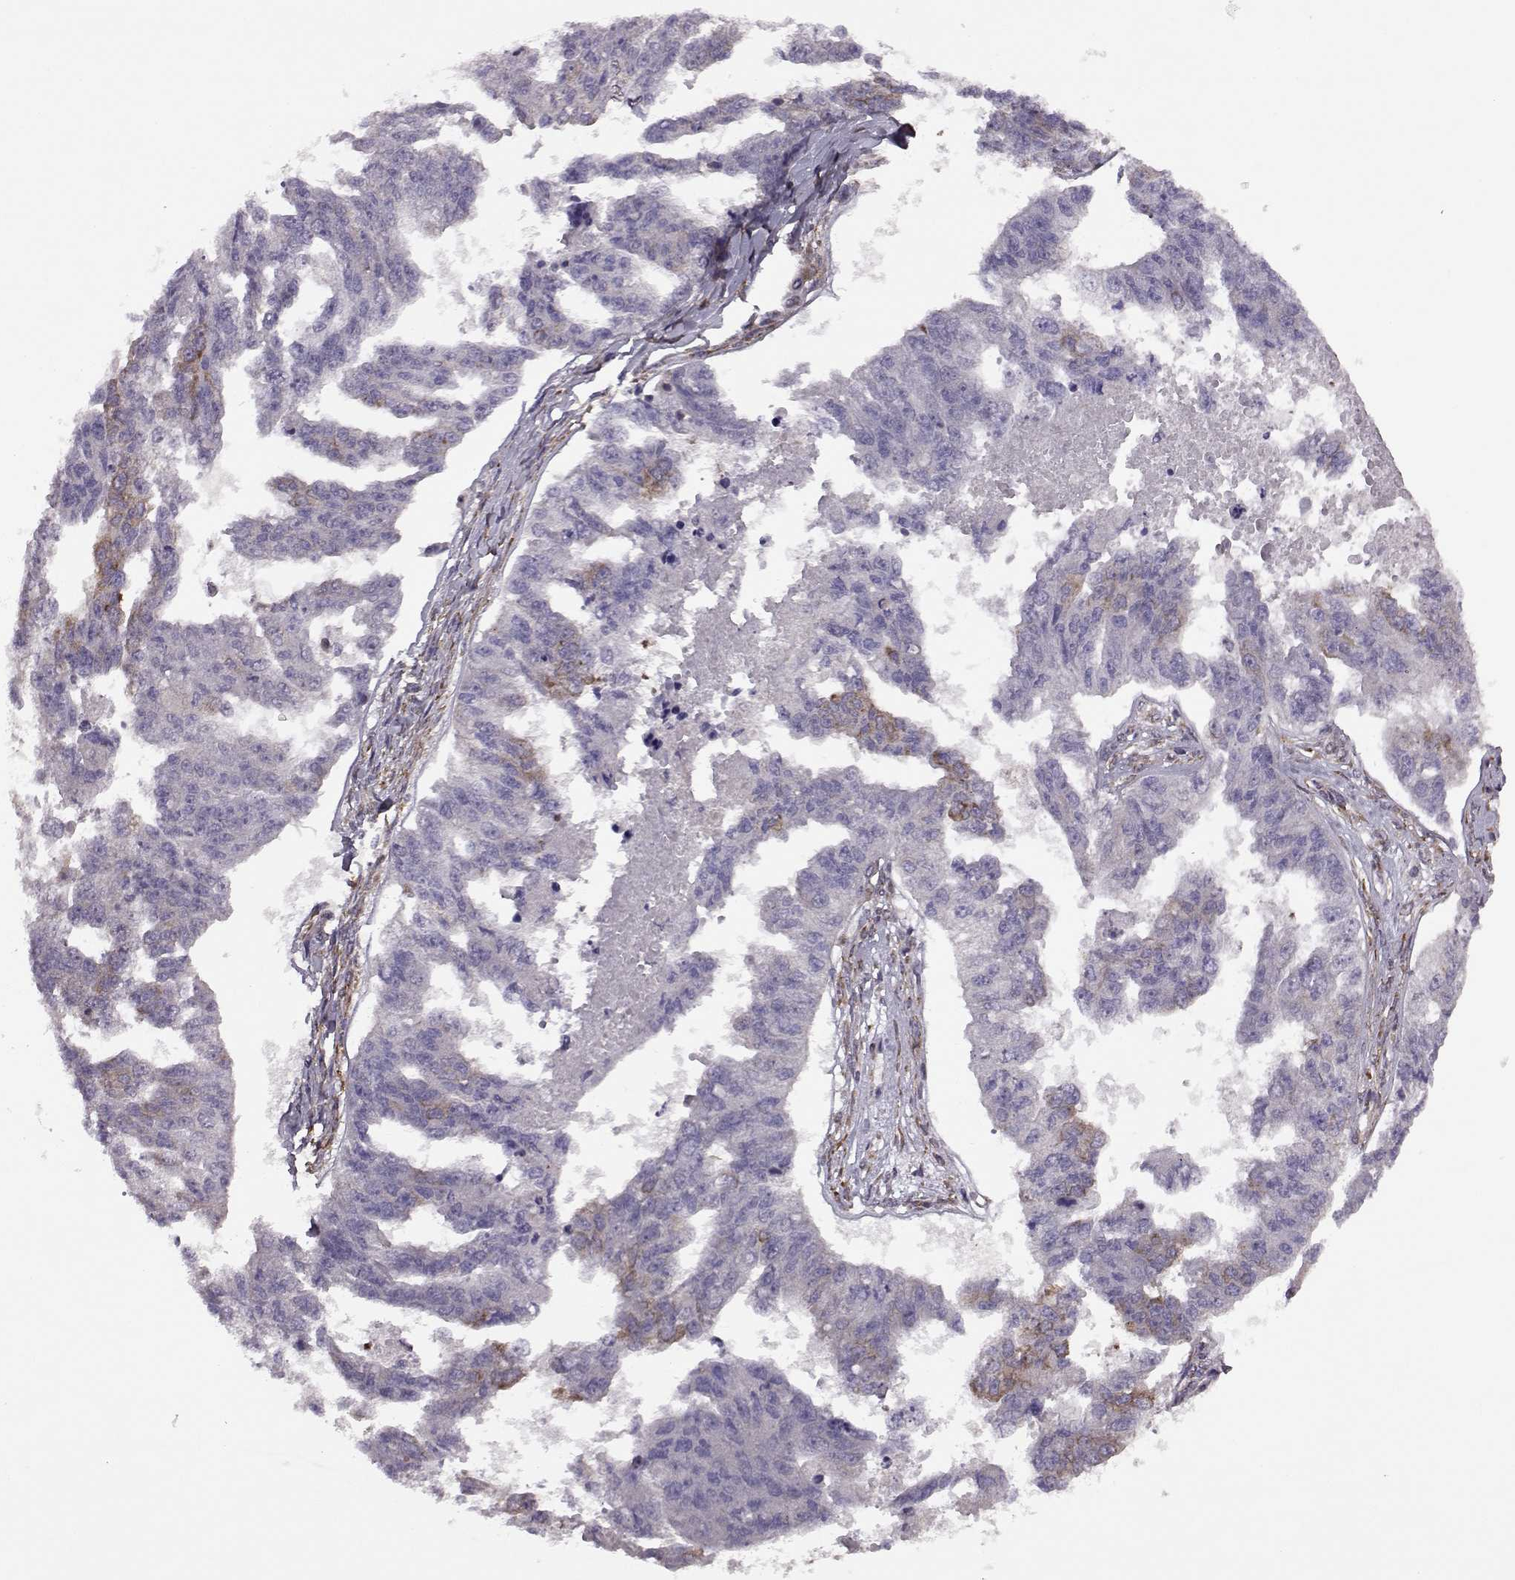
{"staining": {"intensity": "moderate", "quantity": "<25%", "location": "cytoplasmic/membranous"}, "tissue": "ovarian cancer", "cell_type": "Tumor cells", "image_type": "cancer", "snomed": [{"axis": "morphology", "description": "Cystadenocarcinoma, serous, NOS"}, {"axis": "topography", "description": "Ovary"}], "caption": "The histopathology image demonstrates a brown stain indicating the presence of a protein in the cytoplasmic/membranous of tumor cells in ovarian serous cystadenocarcinoma. The protein of interest is stained brown, and the nuclei are stained in blue (DAB IHC with brightfield microscopy, high magnification).", "gene": "URI1", "patient": {"sex": "female", "age": 58}}